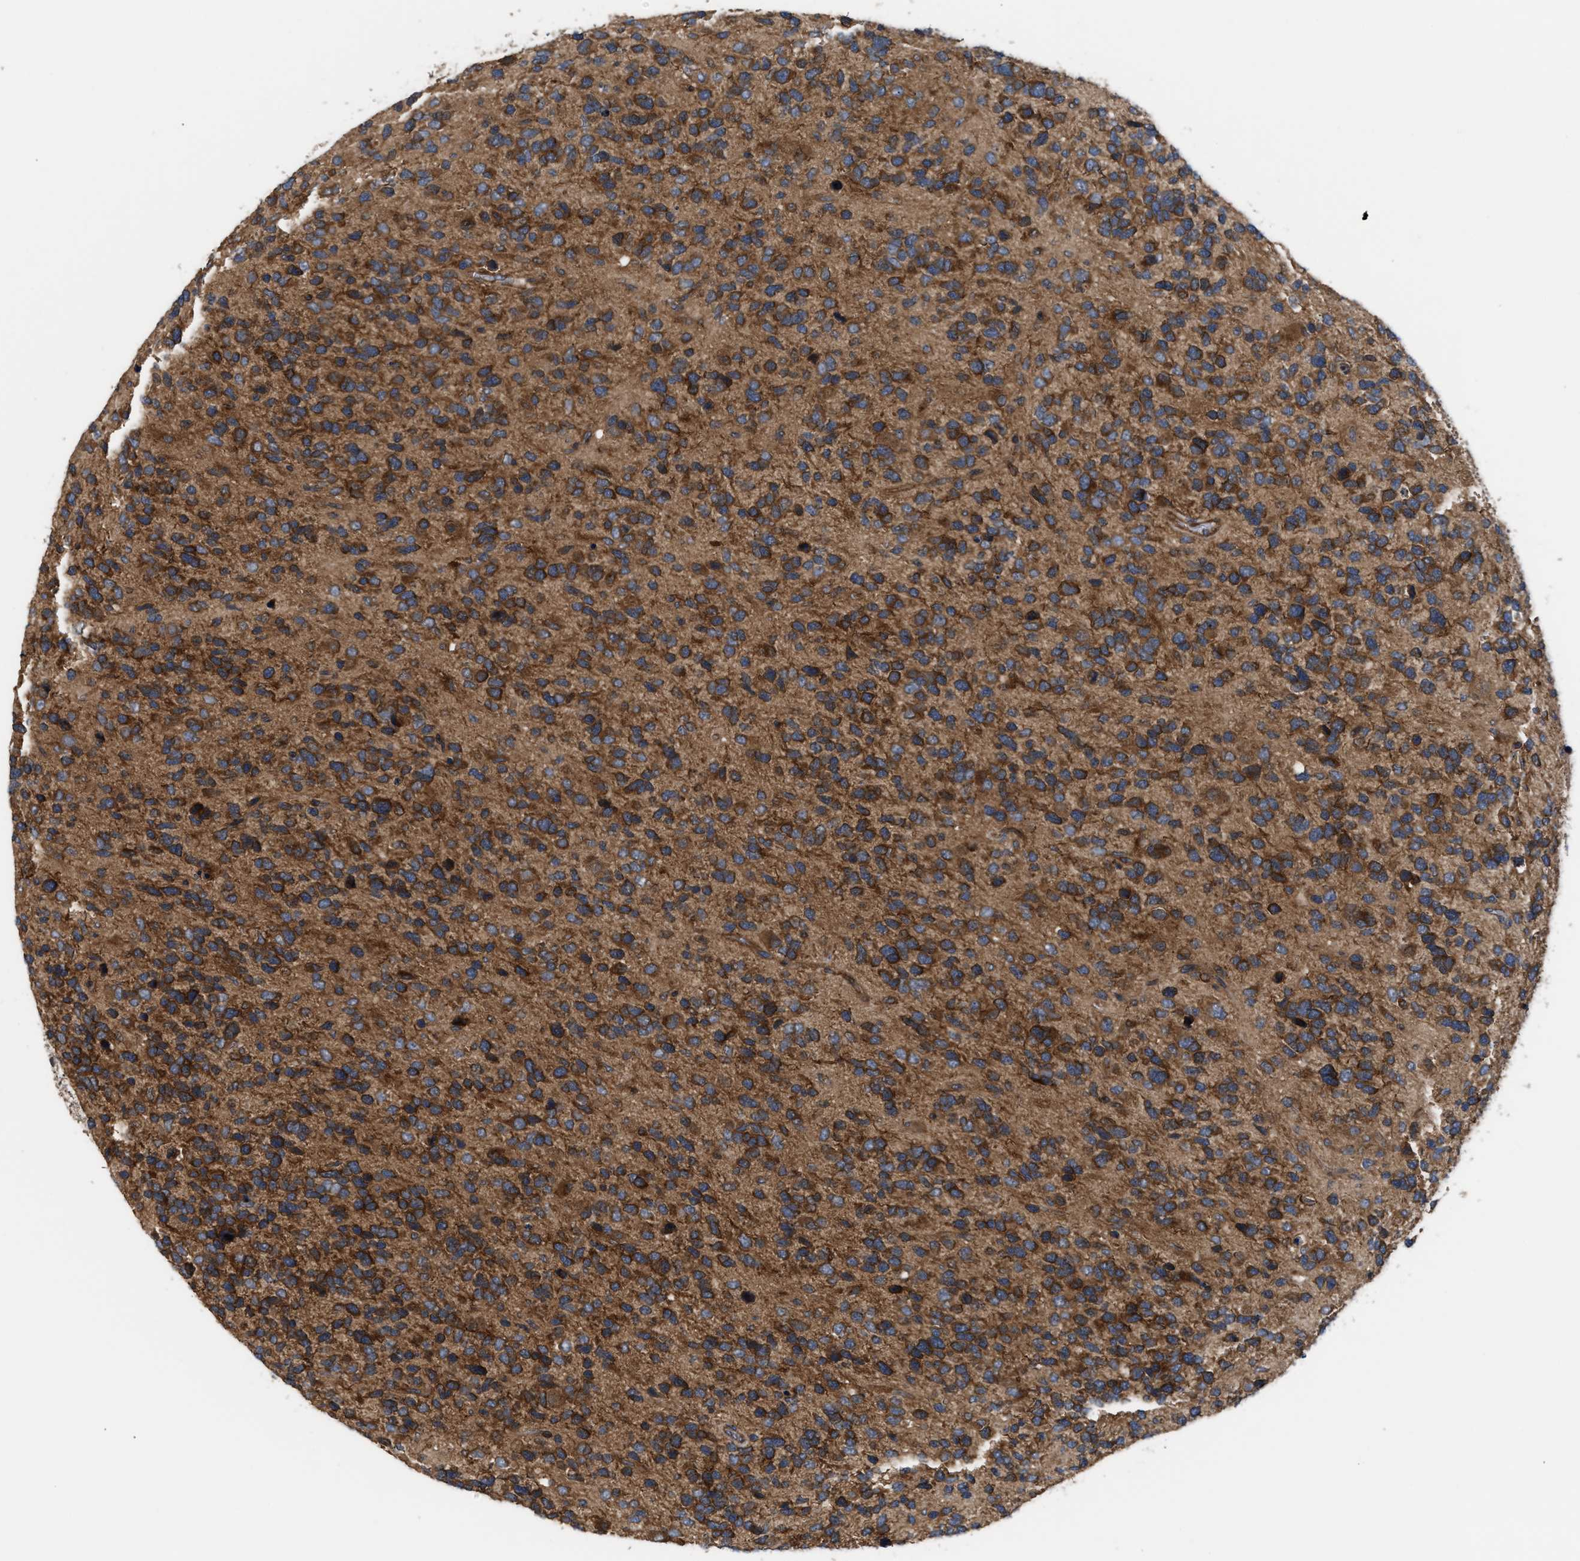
{"staining": {"intensity": "strong", "quantity": ">75%", "location": "cytoplasmic/membranous"}, "tissue": "glioma", "cell_type": "Tumor cells", "image_type": "cancer", "snomed": [{"axis": "morphology", "description": "Glioma, malignant, High grade"}, {"axis": "topography", "description": "Brain"}], "caption": "Glioma stained with immunohistochemistry (IHC) demonstrates strong cytoplasmic/membranous positivity in about >75% of tumor cells.", "gene": "LAPTM4B", "patient": {"sex": "female", "age": 58}}